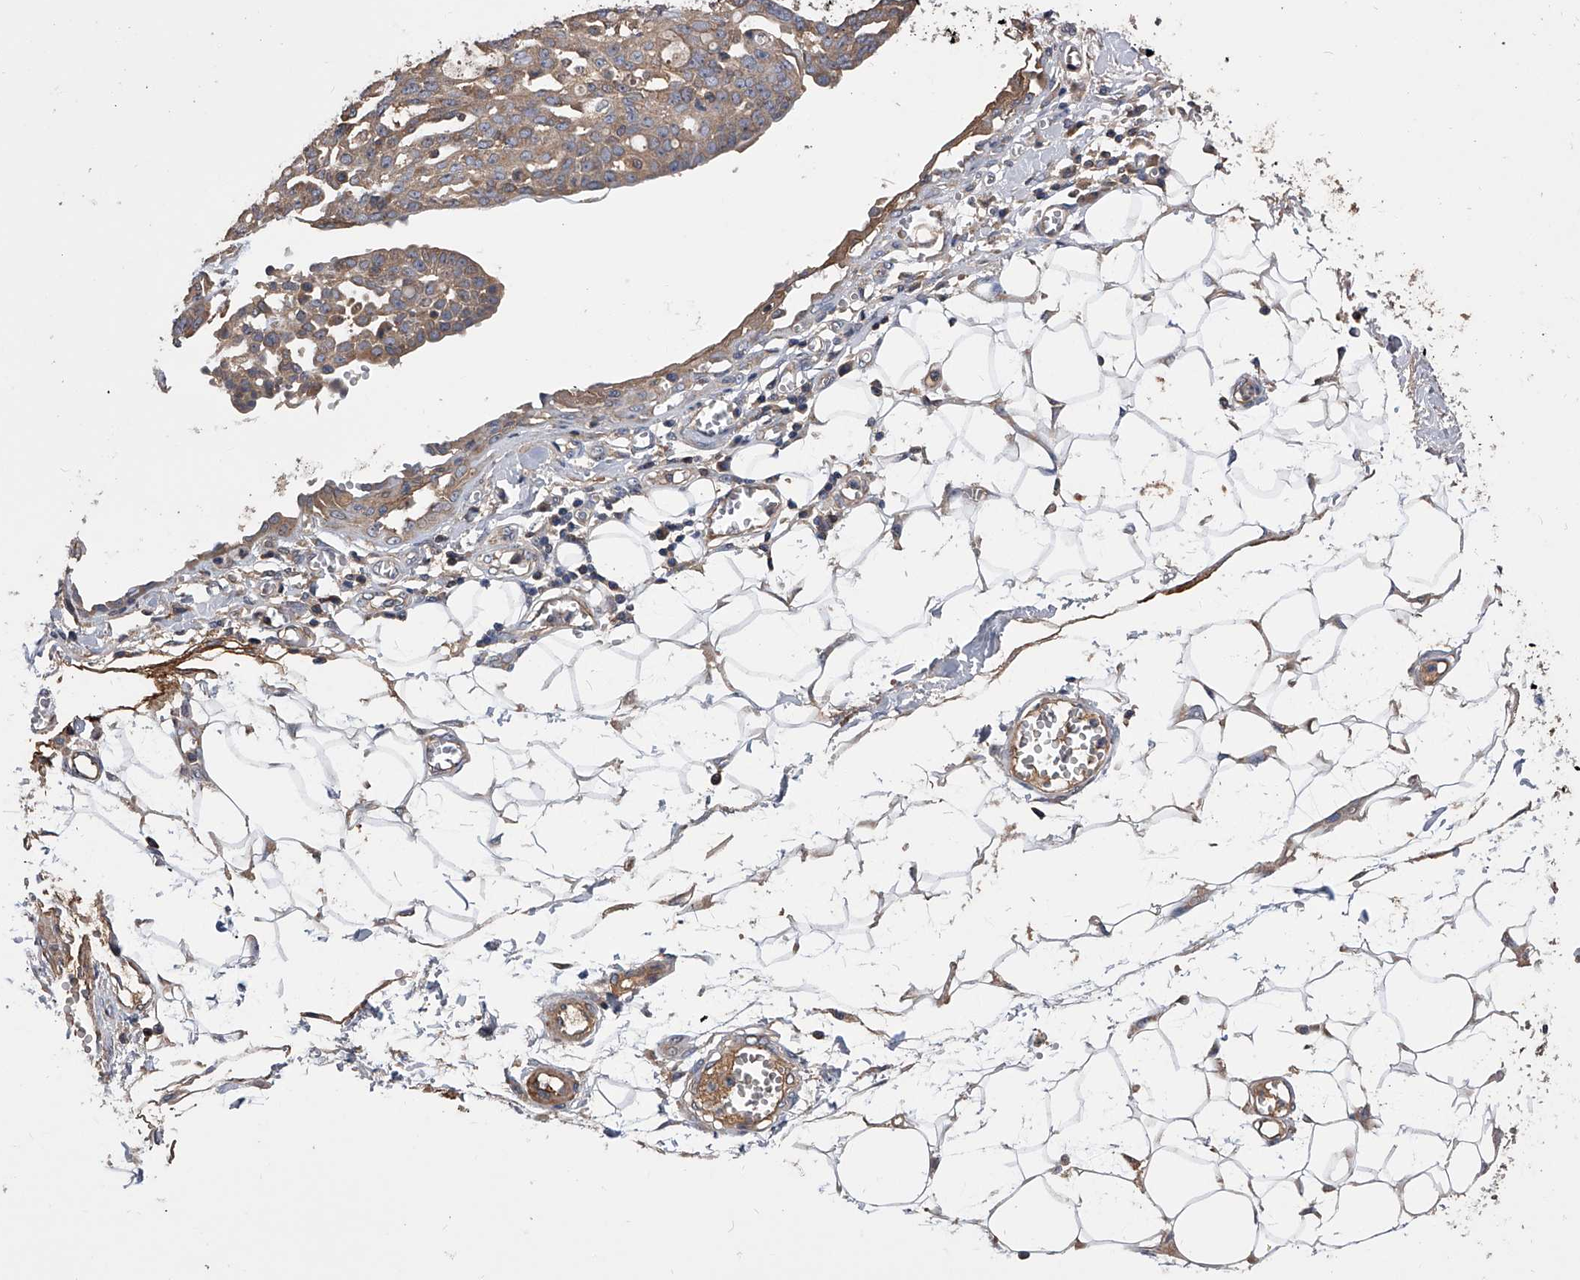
{"staining": {"intensity": "weak", "quantity": ">75%", "location": "cytoplasmic/membranous"}, "tissue": "ovarian cancer", "cell_type": "Tumor cells", "image_type": "cancer", "snomed": [{"axis": "morphology", "description": "Cystadenocarcinoma, serous, NOS"}, {"axis": "topography", "description": "Soft tissue"}, {"axis": "topography", "description": "Ovary"}], "caption": "Ovarian cancer (serous cystadenocarcinoma) stained with DAB (3,3'-diaminobenzidine) IHC demonstrates low levels of weak cytoplasmic/membranous expression in approximately >75% of tumor cells.", "gene": "CUL7", "patient": {"sex": "female", "age": 57}}